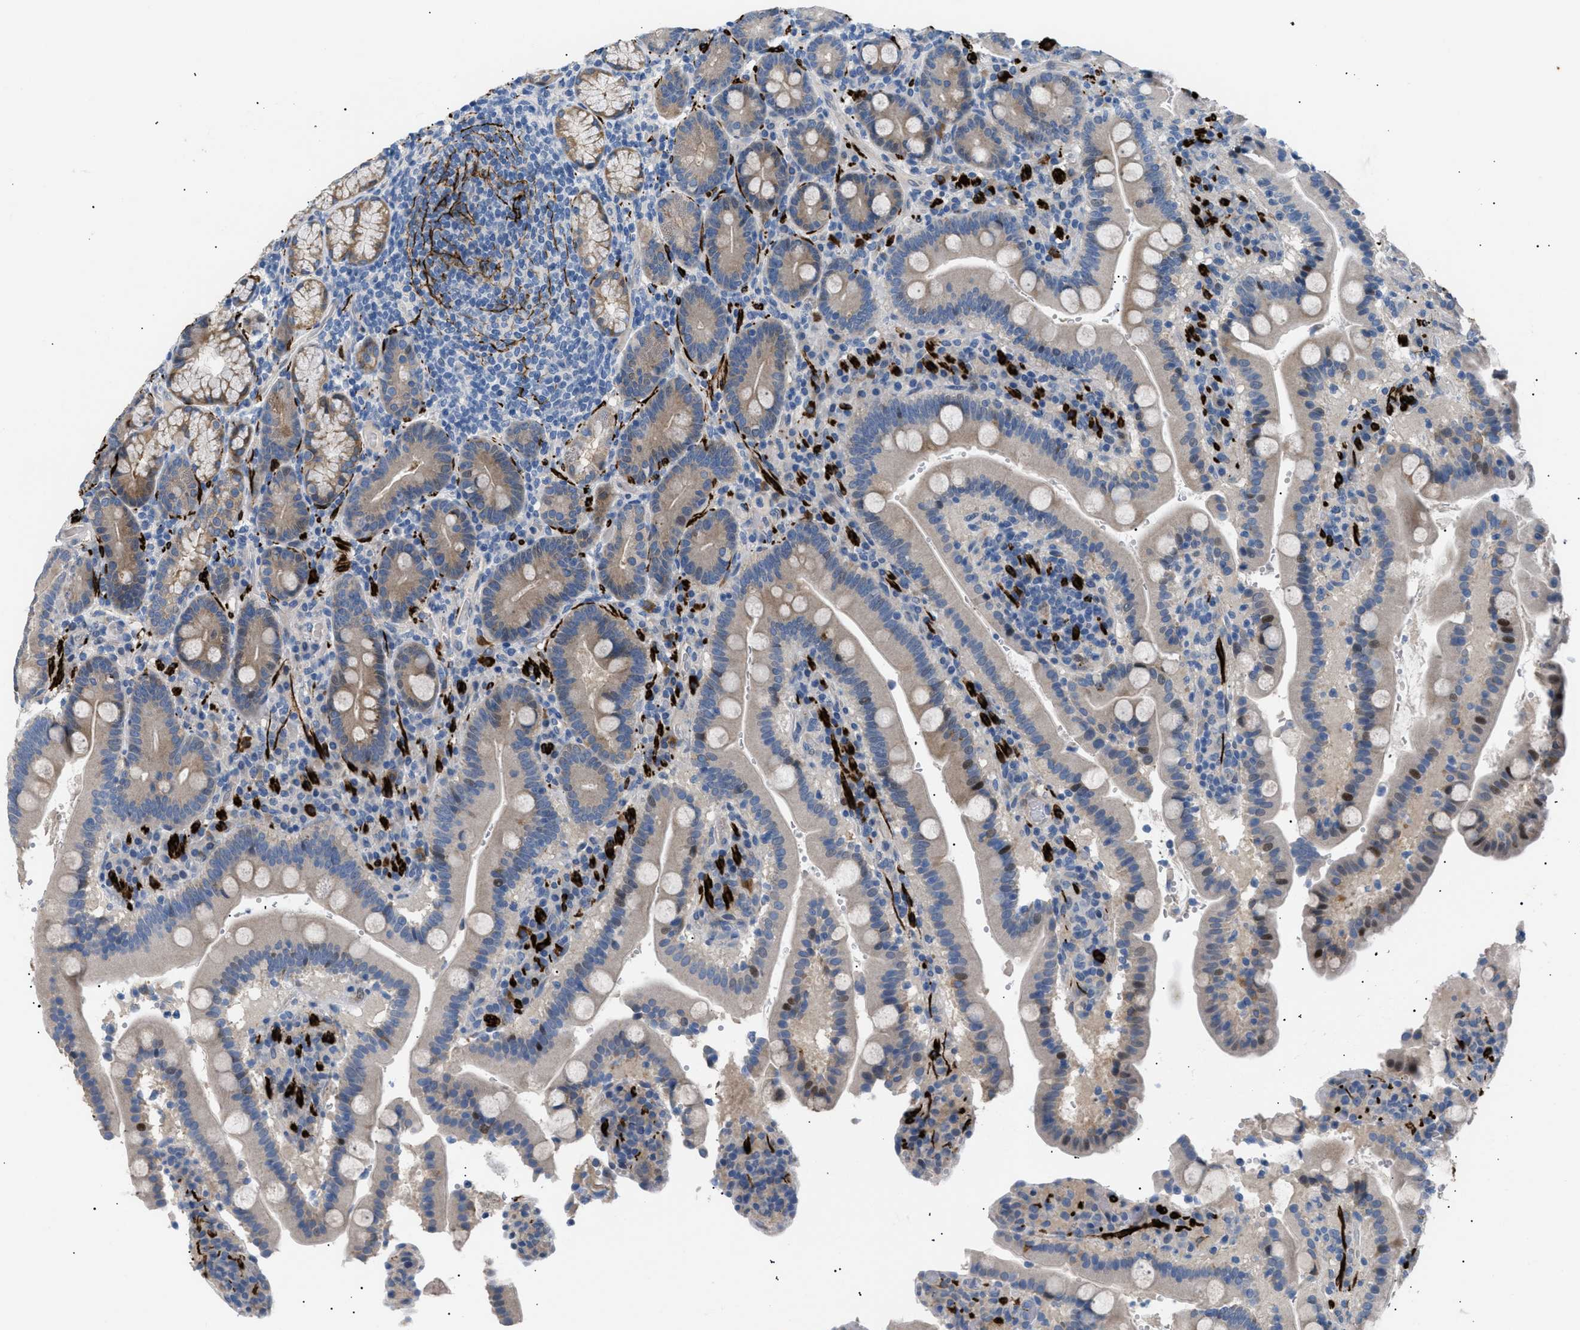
{"staining": {"intensity": "weak", "quantity": "25%-75%", "location": "cytoplasmic/membranous"}, "tissue": "duodenum", "cell_type": "Glandular cells", "image_type": "normal", "snomed": [{"axis": "morphology", "description": "Normal tissue, NOS"}, {"axis": "topography", "description": "Small intestine, NOS"}], "caption": "IHC of benign duodenum demonstrates low levels of weak cytoplasmic/membranous expression in approximately 25%-75% of glandular cells.", "gene": "ICA1", "patient": {"sex": "female", "age": 71}}